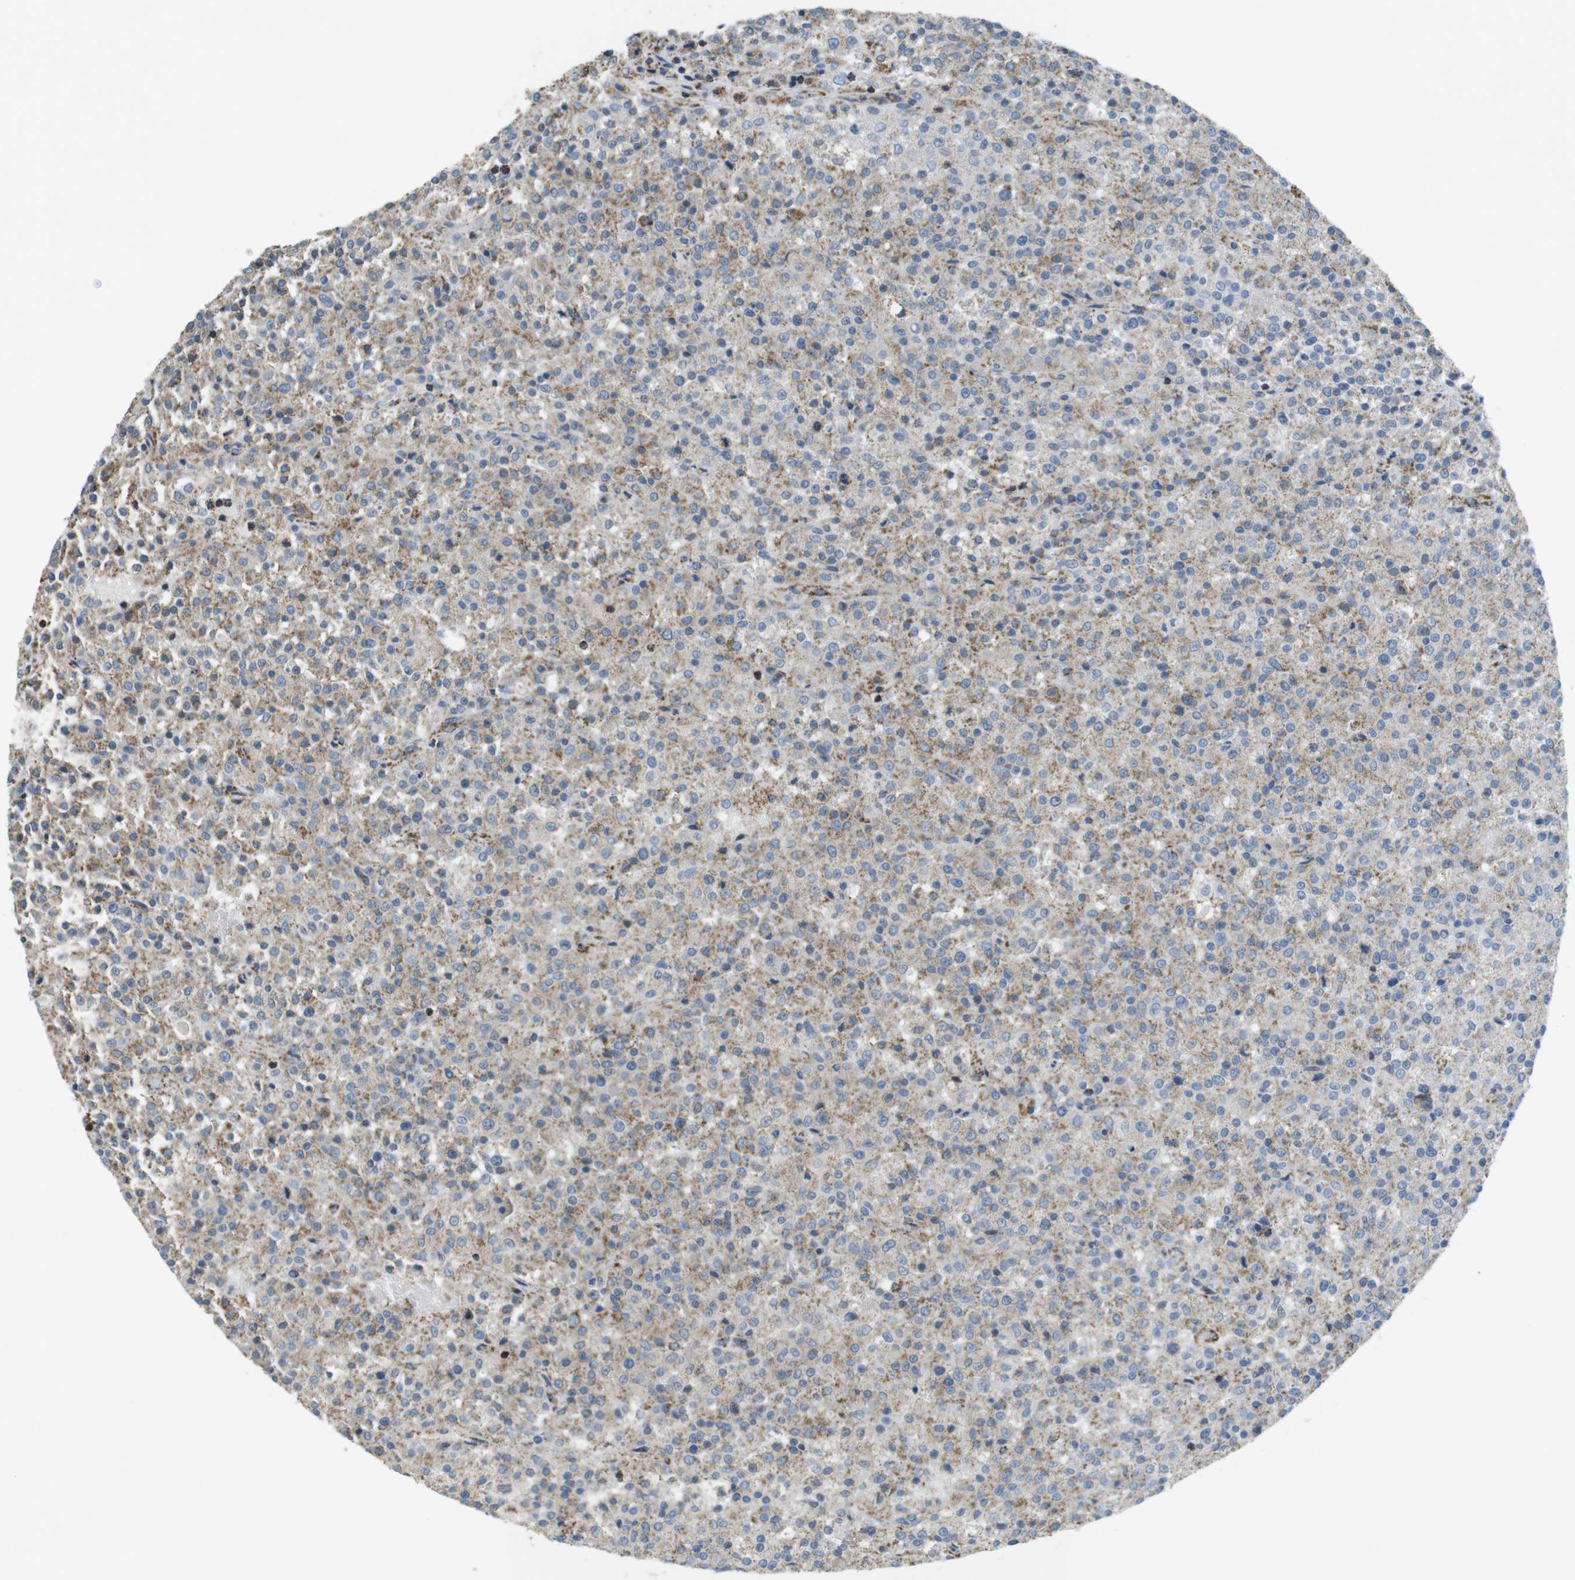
{"staining": {"intensity": "weak", "quantity": "<25%", "location": "cytoplasmic/membranous"}, "tissue": "testis cancer", "cell_type": "Tumor cells", "image_type": "cancer", "snomed": [{"axis": "morphology", "description": "Seminoma, NOS"}, {"axis": "topography", "description": "Testis"}], "caption": "IHC image of neoplastic tissue: testis cancer (seminoma) stained with DAB shows no significant protein expression in tumor cells.", "gene": "GRIK2", "patient": {"sex": "male", "age": 59}}